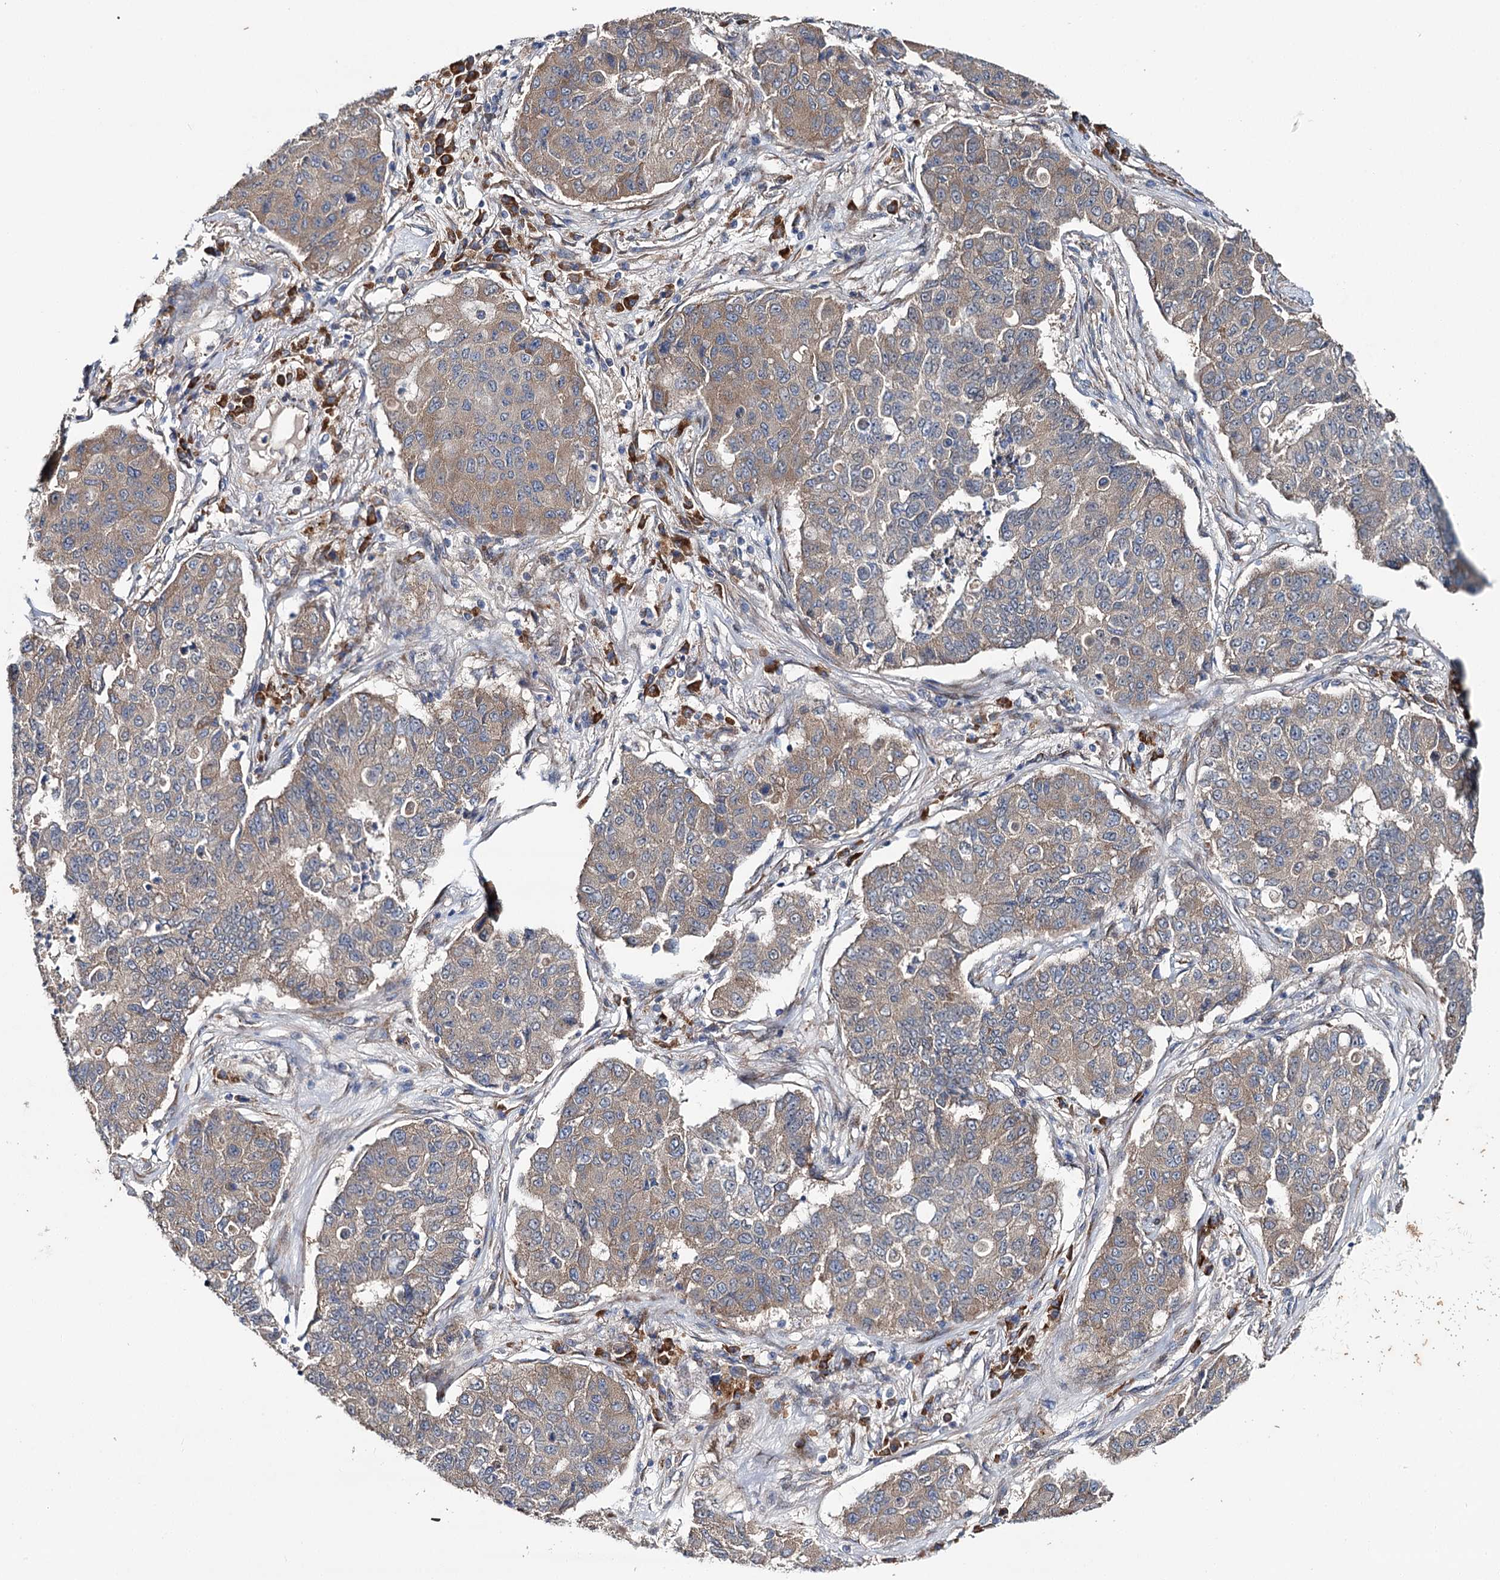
{"staining": {"intensity": "weak", "quantity": "25%-75%", "location": "cytoplasmic/membranous"}, "tissue": "lung cancer", "cell_type": "Tumor cells", "image_type": "cancer", "snomed": [{"axis": "morphology", "description": "Squamous cell carcinoma, NOS"}, {"axis": "topography", "description": "Lung"}], "caption": "Human lung cancer stained with a brown dye exhibits weak cytoplasmic/membranous positive positivity in about 25%-75% of tumor cells.", "gene": "SPATS2", "patient": {"sex": "male", "age": 74}}